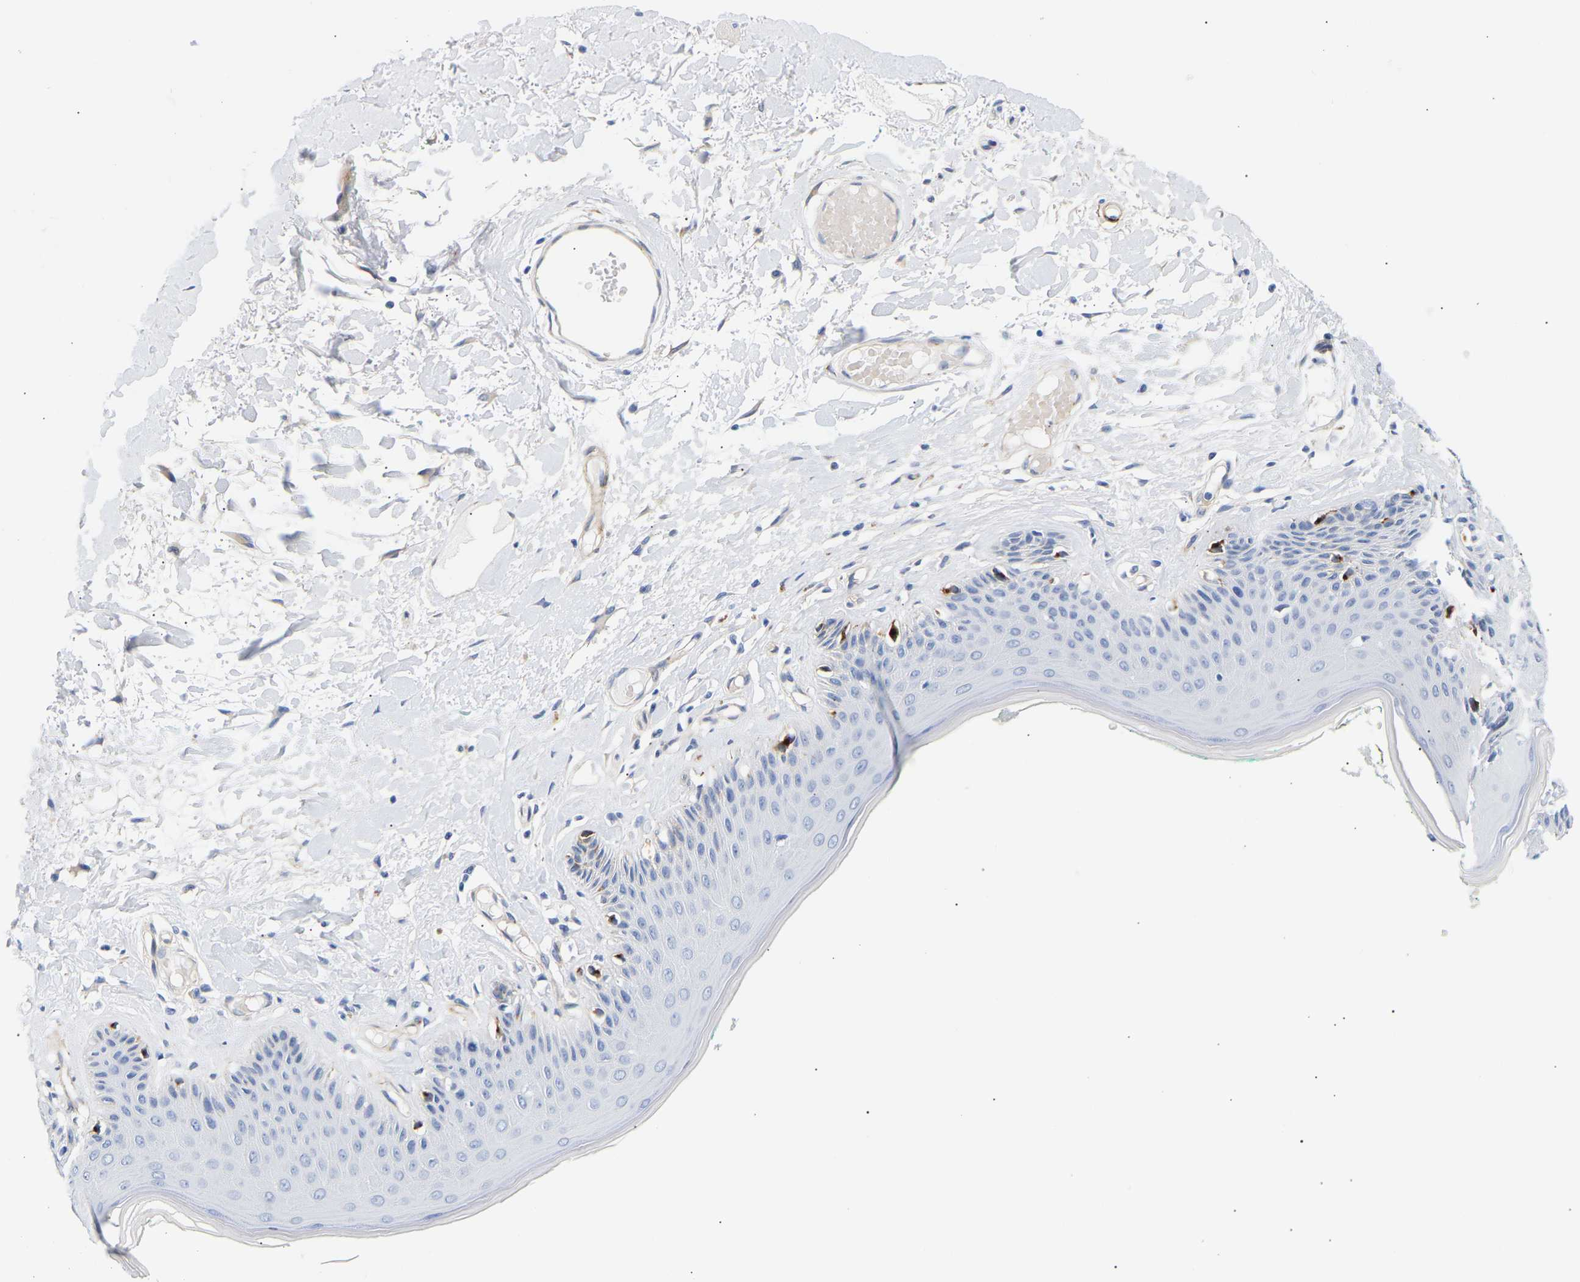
{"staining": {"intensity": "moderate", "quantity": "<25%", "location": "cytoplasmic/membranous"}, "tissue": "skin", "cell_type": "Epidermal cells", "image_type": "normal", "snomed": [{"axis": "morphology", "description": "Normal tissue, NOS"}, {"axis": "topography", "description": "Vulva"}], "caption": "Immunohistochemistry (IHC) micrograph of normal skin: human skin stained using immunohistochemistry (IHC) demonstrates low levels of moderate protein expression localized specifically in the cytoplasmic/membranous of epidermal cells, appearing as a cytoplasmic/membranous brown color.", "gene": "IGFBP7", "patient": {"sex": "female", "age": 73}}